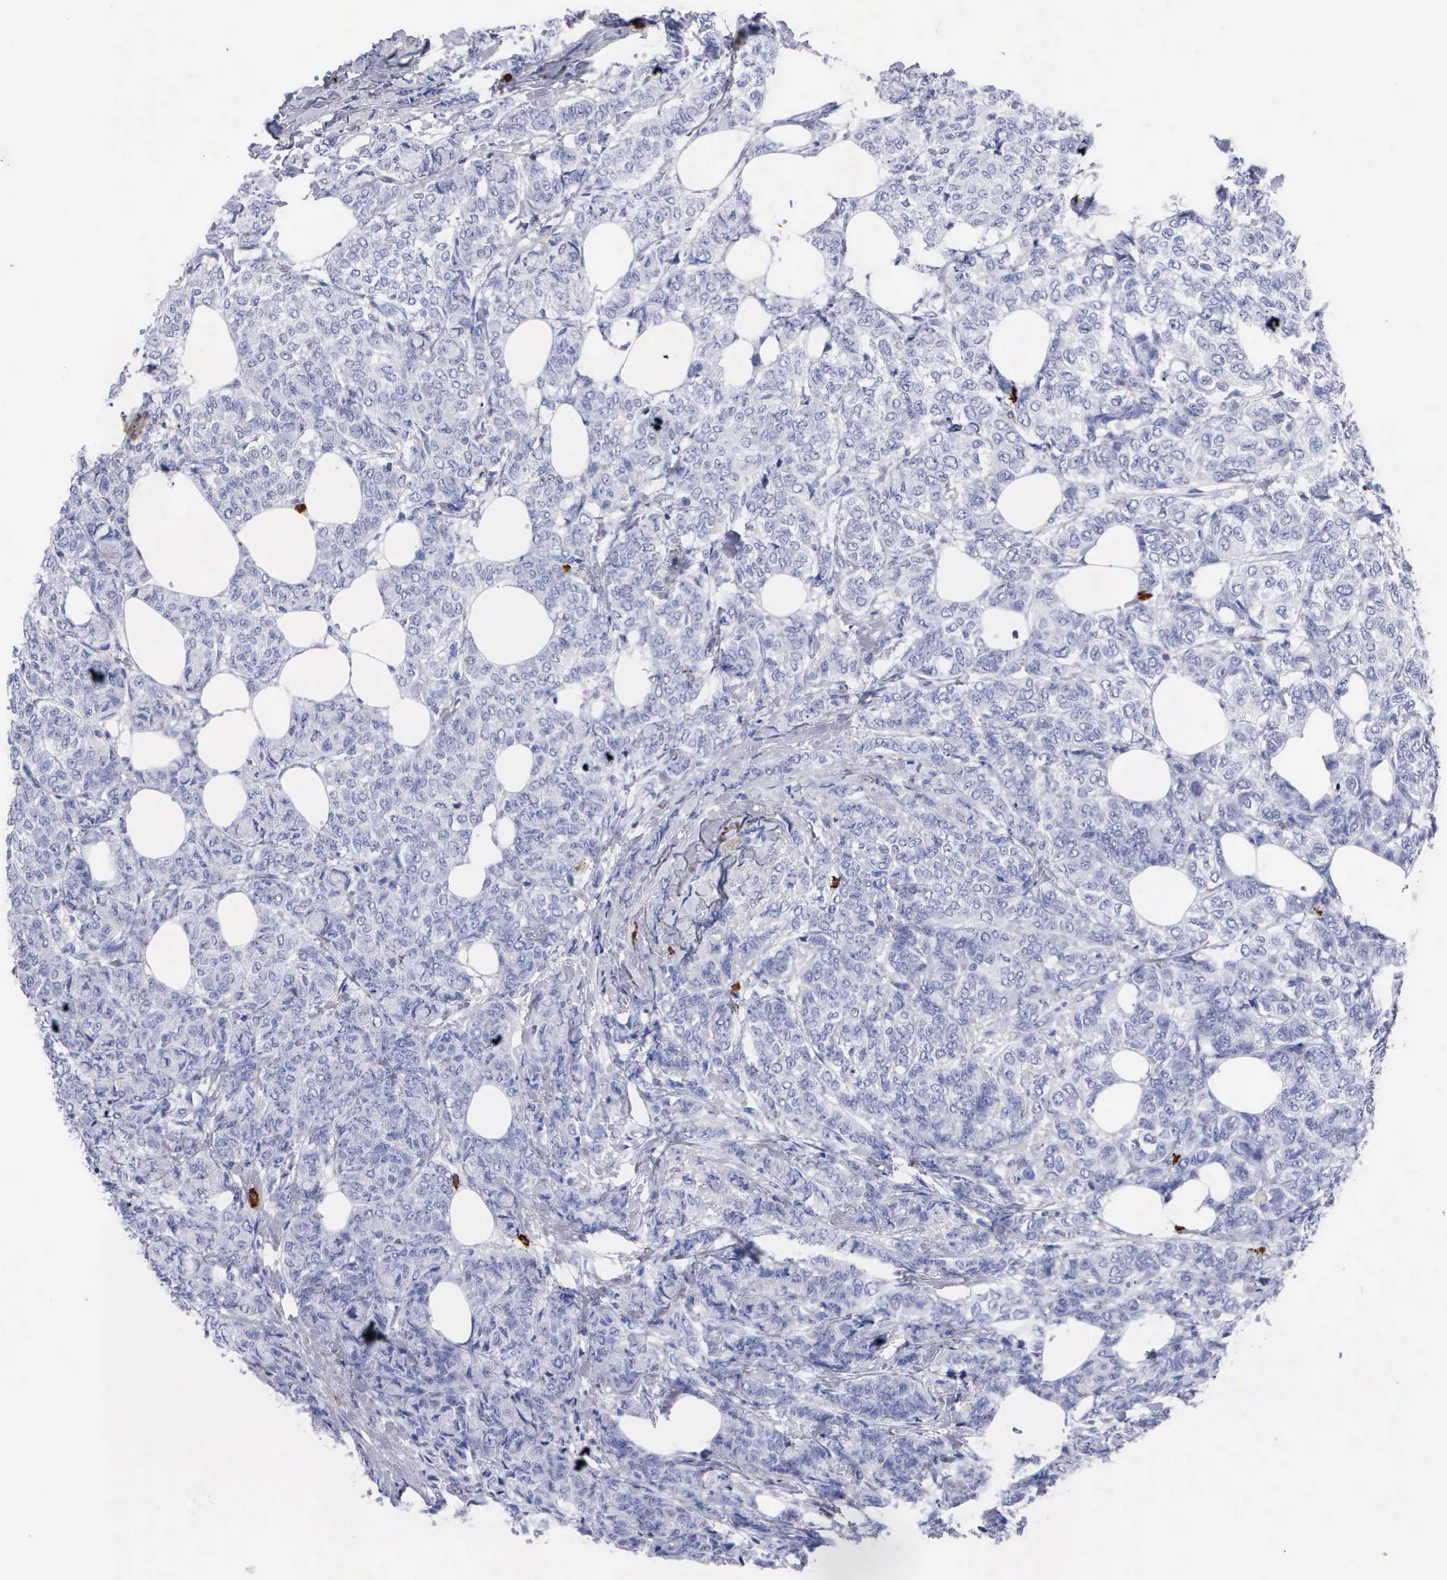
{"staining": {"intensity": "negative", "quantity": "none", "location": "none"}, "tissue": "breast cancer", "cell_type": "Tumor cells", "image_type": "cancer", "snomed": [{"axis": "morphology", "description": "Lobular carcinoma"}, {"axis": "topography", "description": "Breast"}], "caption": "IHC of lobular carcinoma (breast) displays no staining in tumor cells. (Brightfield microscopy of DAB IHC at high magnification).", "gene": "CTSG", "patient": {"sex": "female", "age": 60}}